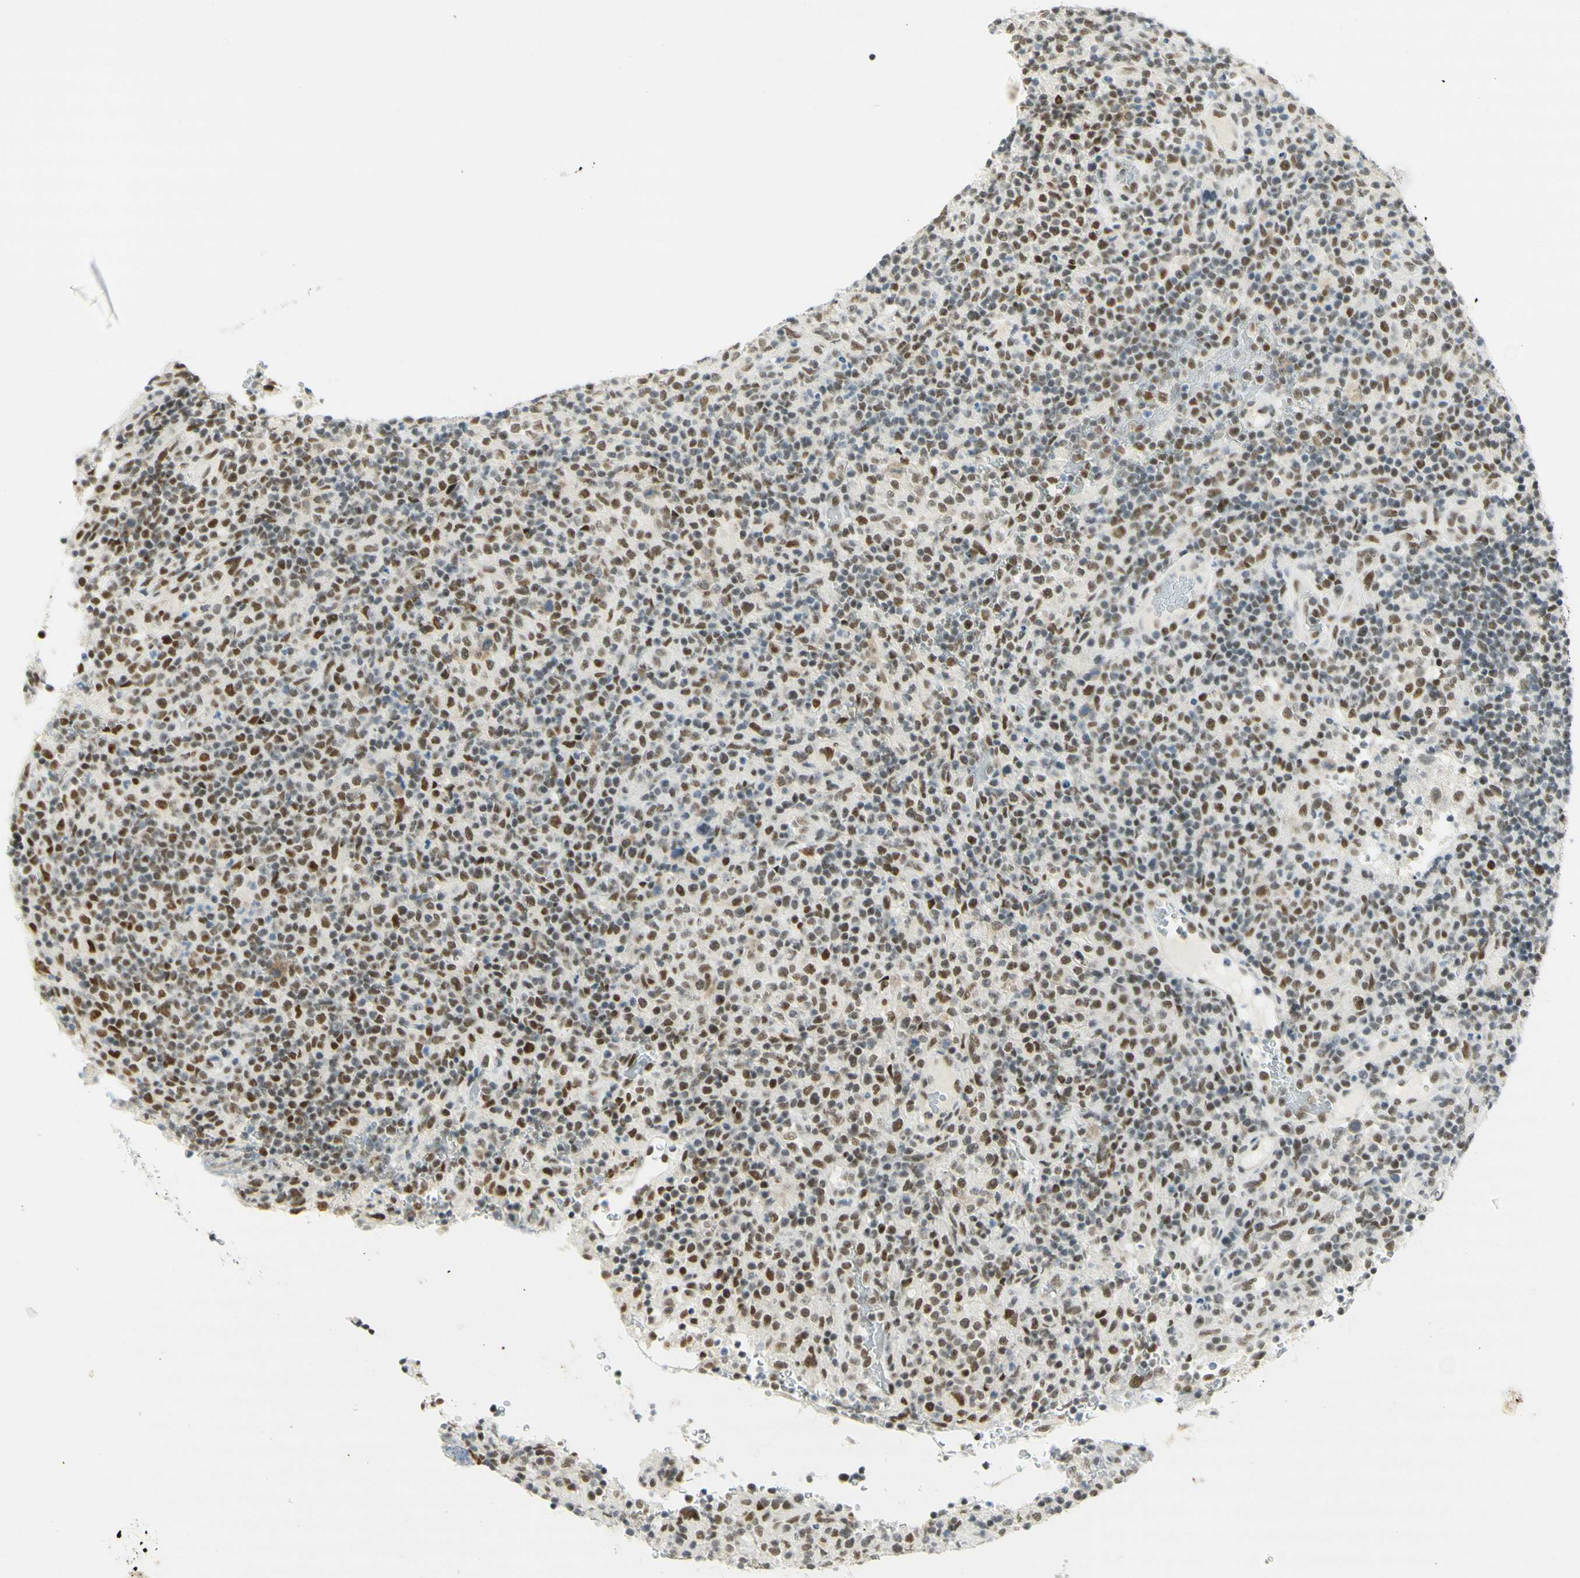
{"staining": {"intensity": "strong", "quantity": "<25%", "location": "nuclear"}, "tissue": "lymphoma", "cell_type": "Tumor cells", "image_type": "cancer", "snomed": [{"axis": "morphology", "description": "Malignant lymphoma, non-Hodgkin's type, High grade"}, {"axis": "topography", "description": "Lymph node"}], "caption": "Malignant lymphoma, non-Hodgkin's type (high-grade) tissue exhibits strong nuclear positivity in about <25% of tumor cells, visualized by immunohistochemistry.", "gene": "PMS2", "patient": {"sex": "female", "age": 76}}